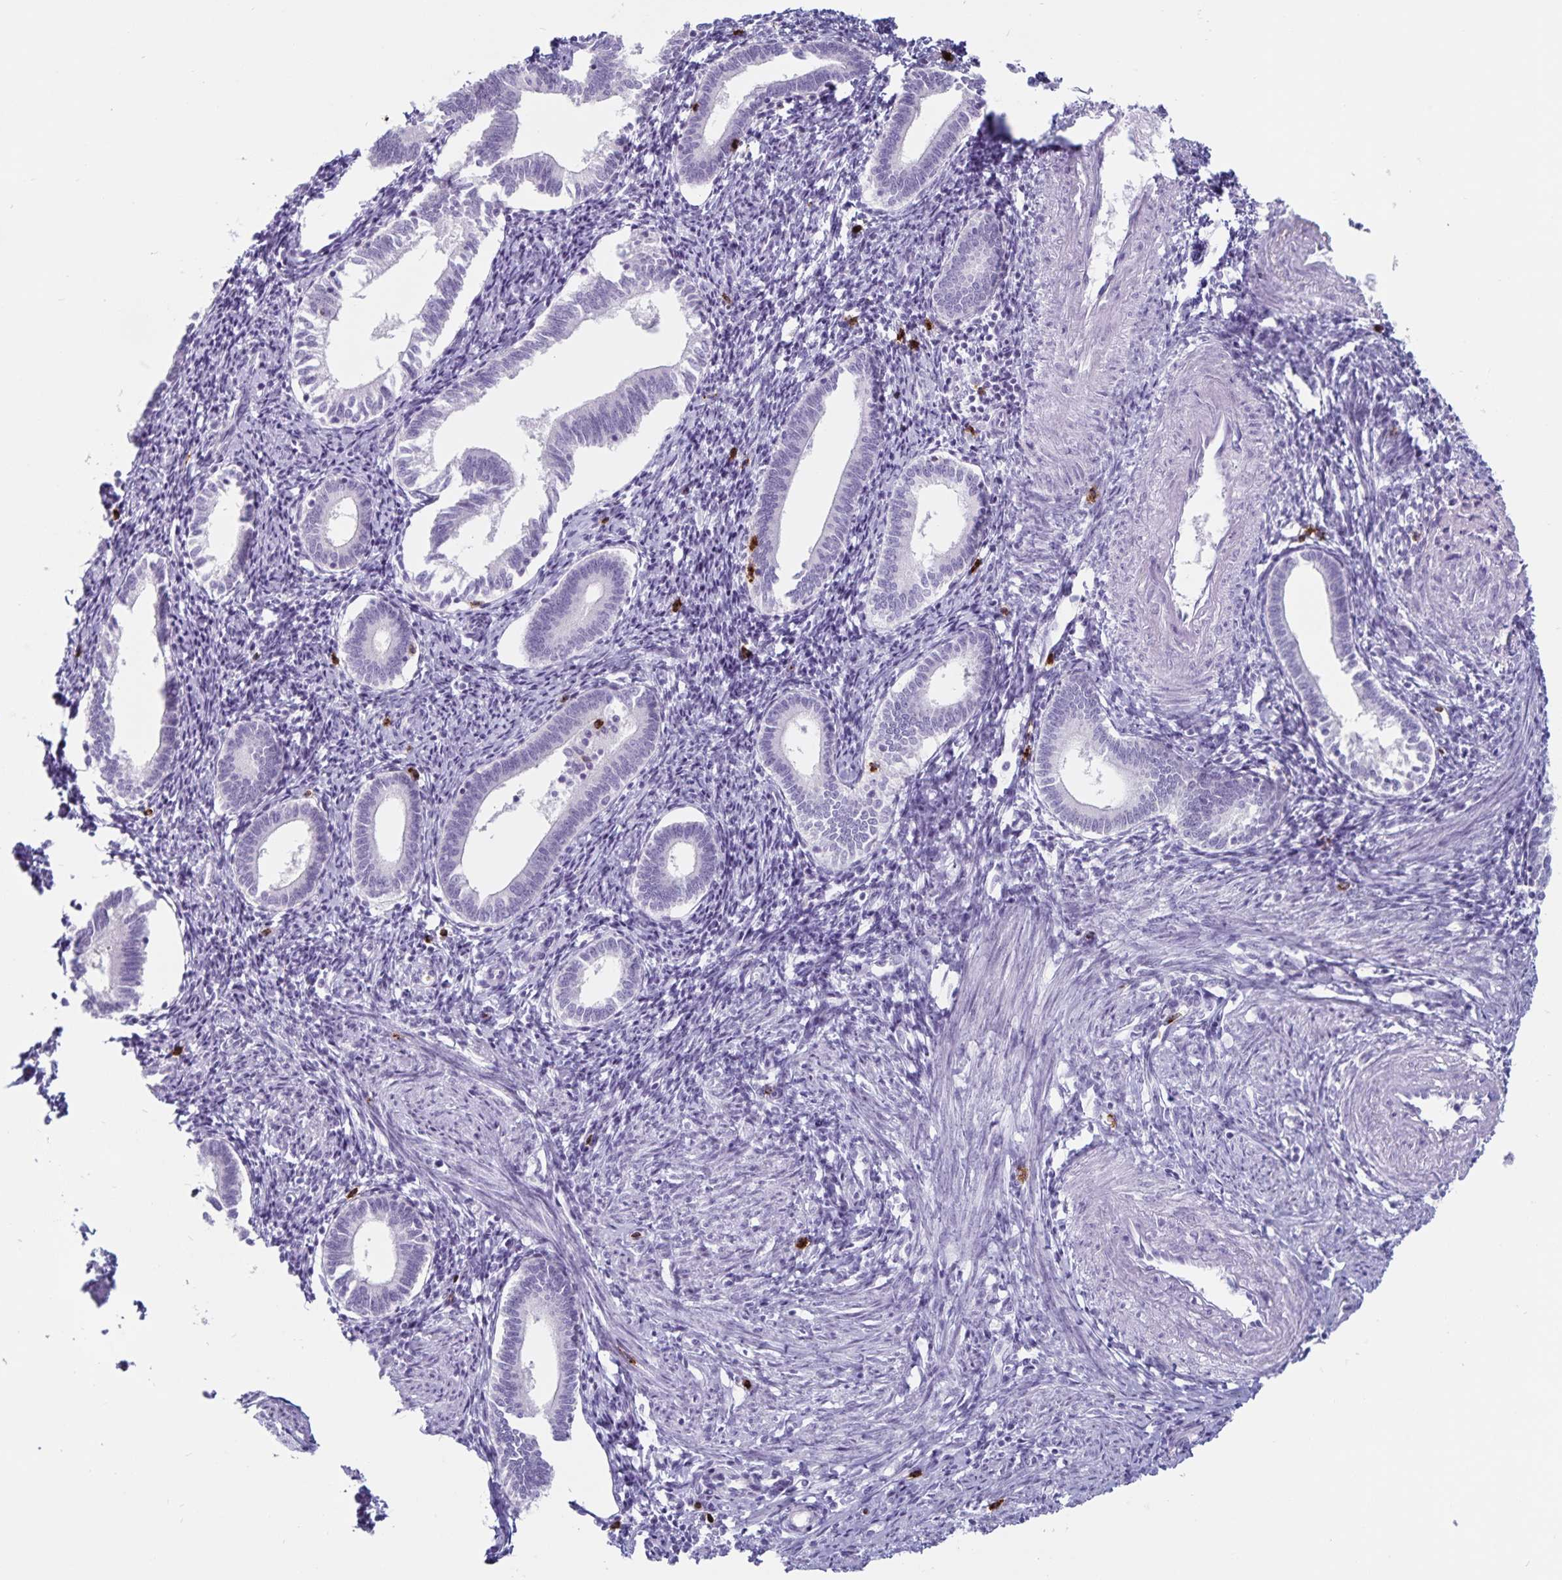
{"staining": {"intensity": "negative", "quantity": "none", "location": "none"}, "tissue": "endometrium", "cell_type": "Cells in endometrial stroma", "image_type": "normal", "snomed": [{"axis": "morphology", "description": "Normal tissue, NOS"}, {"axis": "topography", "description": "Endometrium"}], "caption": "The image shows no significant positivity in cells in endometrial stroma of endometrium. Nuclei are stained in blue.", "gene": "GNLY", "patient": {"sex": "female", "age": 41}}